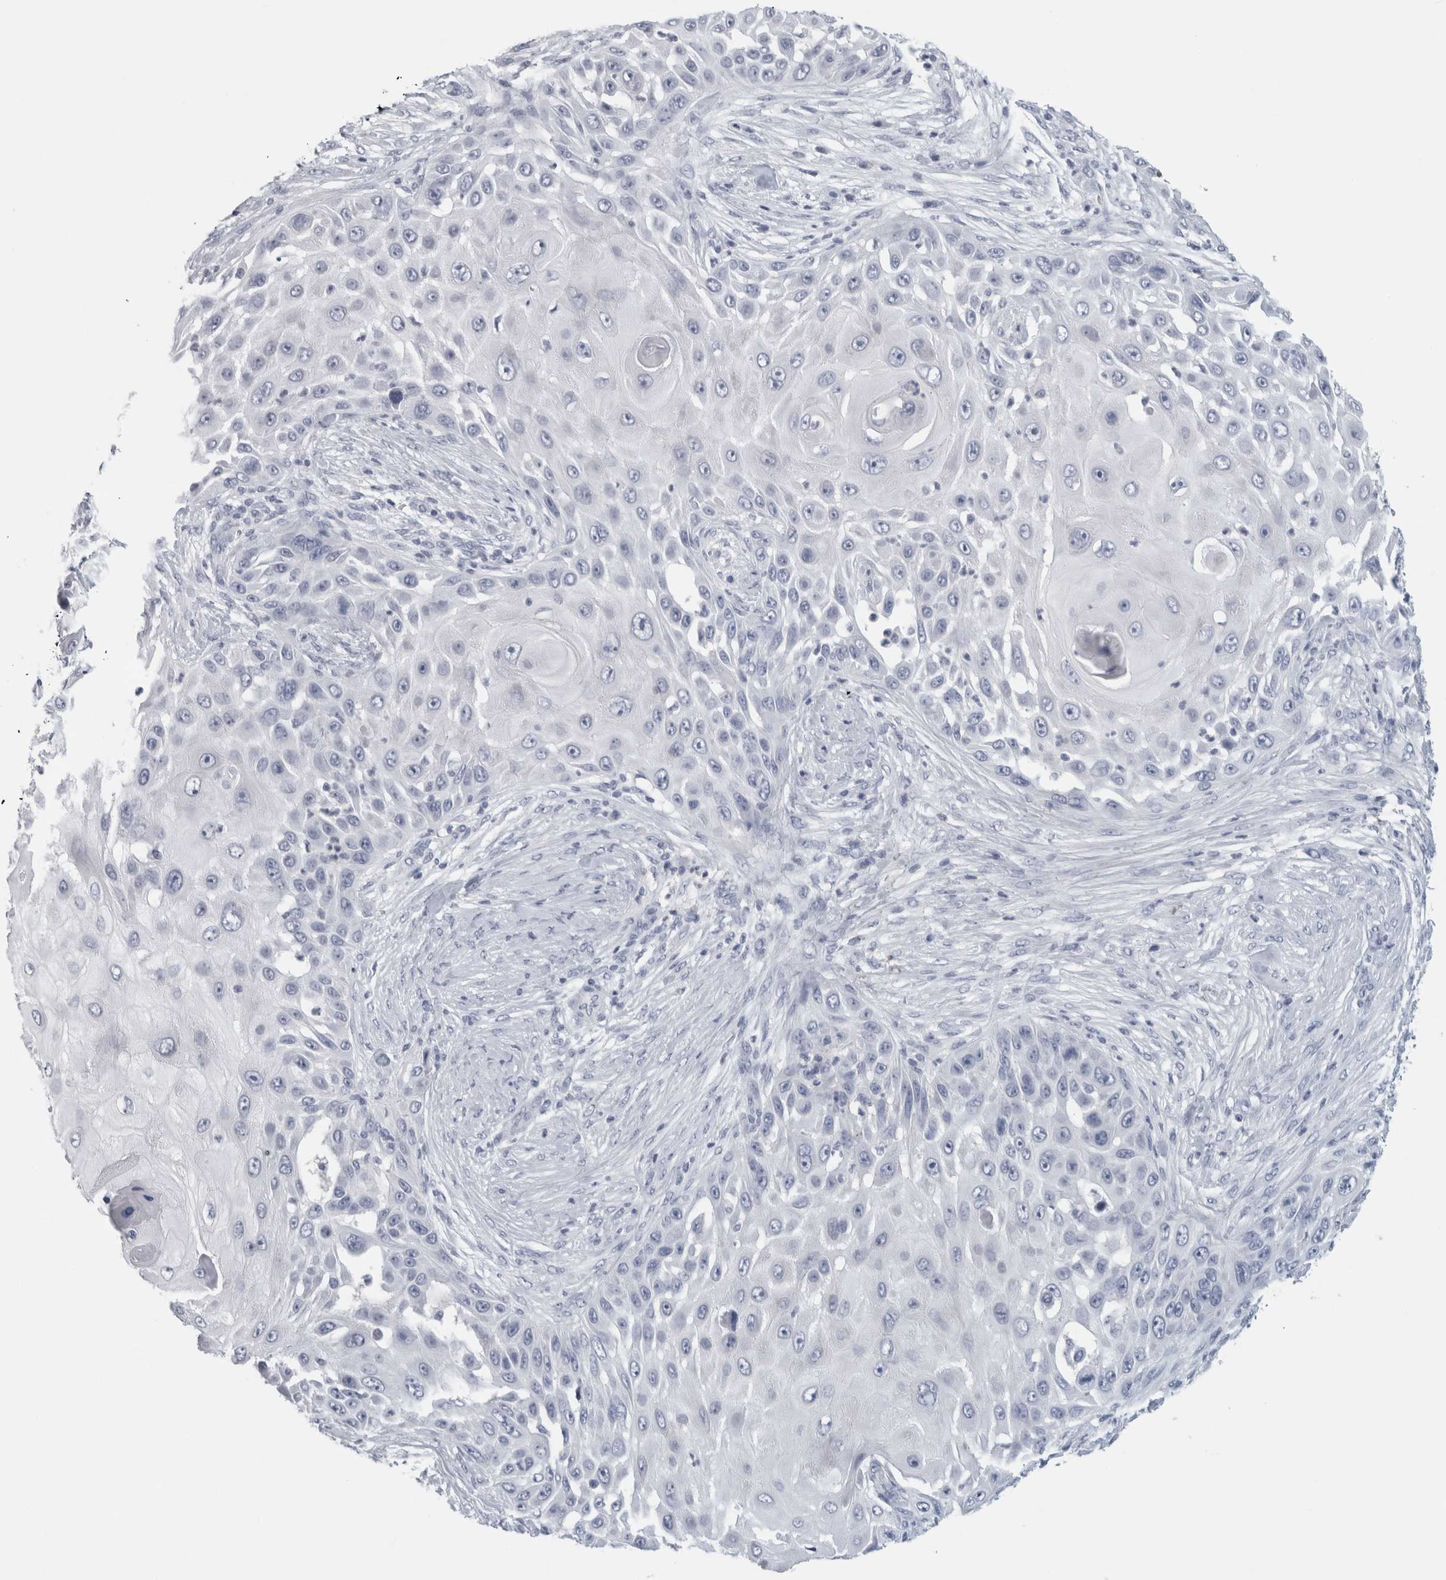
{"staining": {"intensity": "negative", "quantity": "none", "location": "none"}, "tissue": "skin cancer", "cell_type": "Tumor cells", "image_type": "cancer", "snomed": [{"axis": "morphology", "description": "Squamous cell carcinoma, NOS"}, {"axis": "topography", "description": "Skin"}], "caption": "Tumor cells show no significant expression in skin squamous cell carcinoma.", "gene": "SLC28A3", "patient": {"sex": "female", "age": 44}}